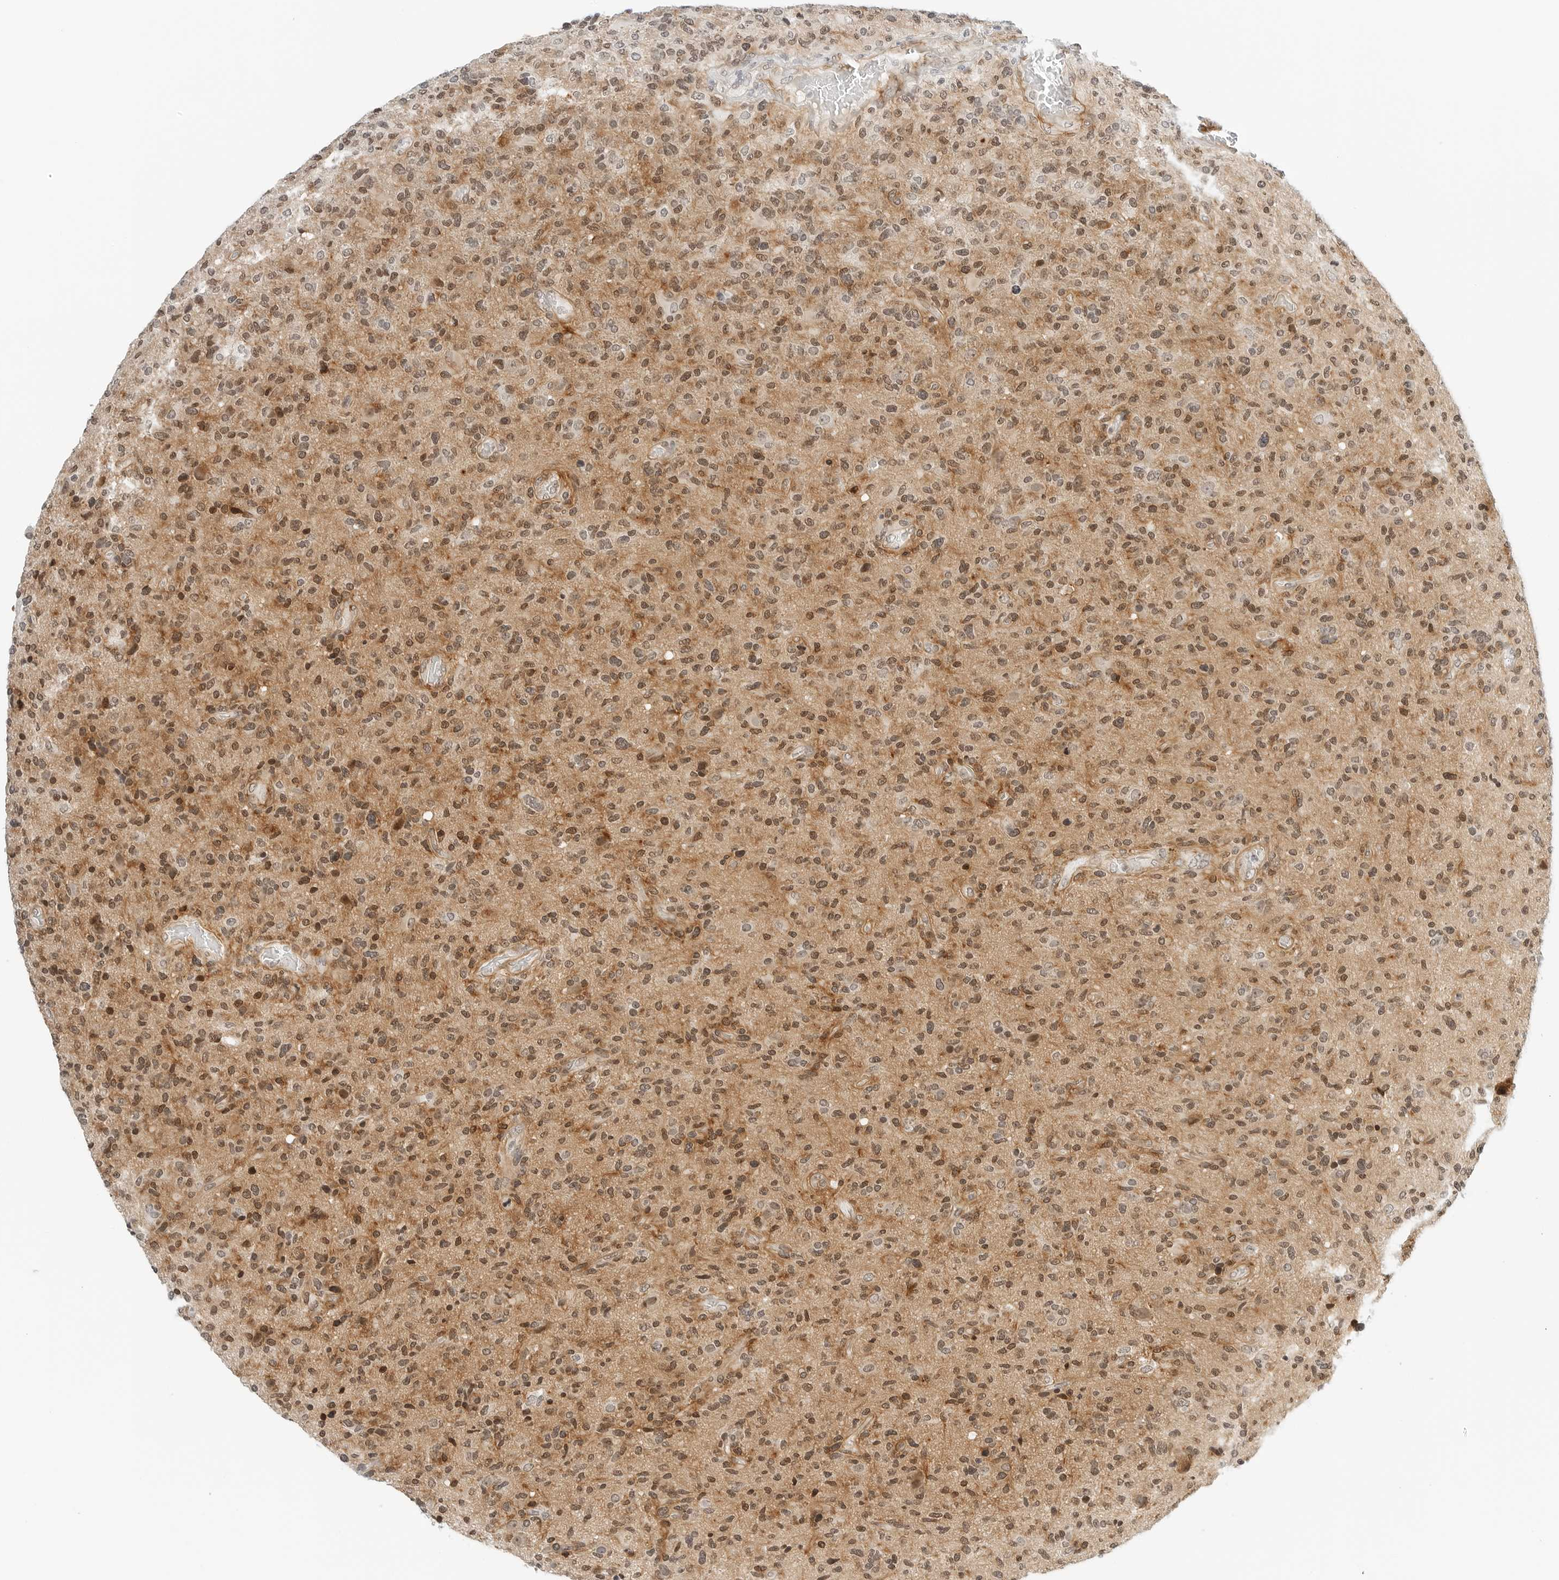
{"staining": {"intensity": "moderate", "quantity": ">75%", "location": "nuclear"}, "tissue": "glioma", "cell_type": "Tumor cells", "image_type": "cancer", "snomed": [{"axis": "morphology", "description": "Glioma, malignant, High grade"}, {"axis": "topography", "description": "Brain"}], "caption": "Protein expression analysis of malignant glioma (high-grade) demonstrates moderate nuclear positivity in approximately >75% of tumor cells. (DAB = brown stain, brightfield microscopy at high magnification).", "gene": "NEO1", "patient": {"sex": "male", "age": 72}}